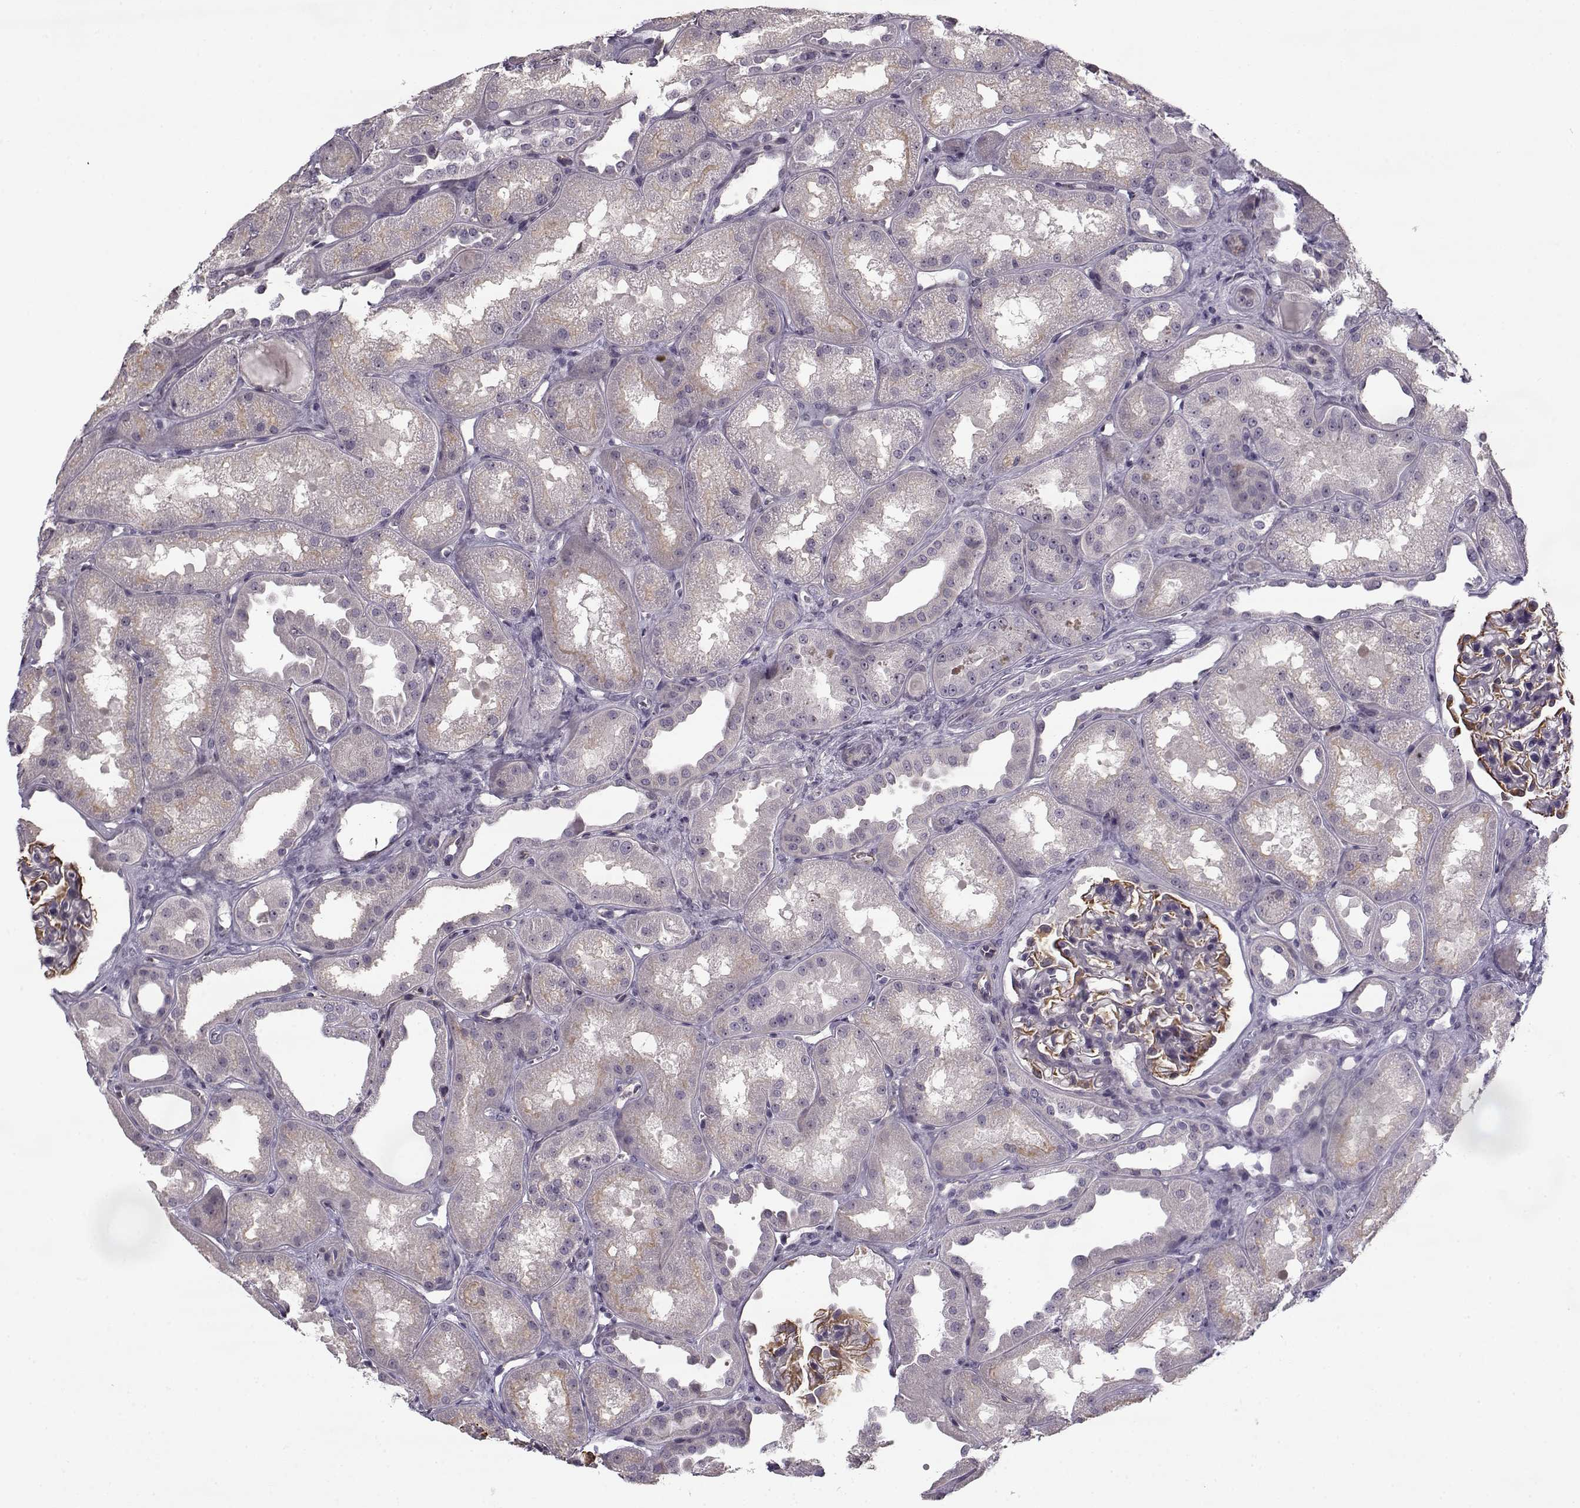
{"staining": {"intensity": "moderate", "quantity": "25%-75%", "location": "cytoplasmic/membranous"}, "tissue": "kidney", "cell_type": "Cells in glomeruli", "image_type": "normal", "snomed": [{"axis": "morphology", "description": "Normal tissue, NOS"}, {"axis": "topography", "description": "Kidney"}], "caption": "The immunohistochemical stain shows moderate cytoplasmic/membranous staining in cells in glomeruli of normal kidney. (Stains: DAB in brown, nuclei in blue, Microscopy: brightfield microscopy at high magnification).", "gene": "PNMT", "patient": {"sex": "male", "age": 61}}